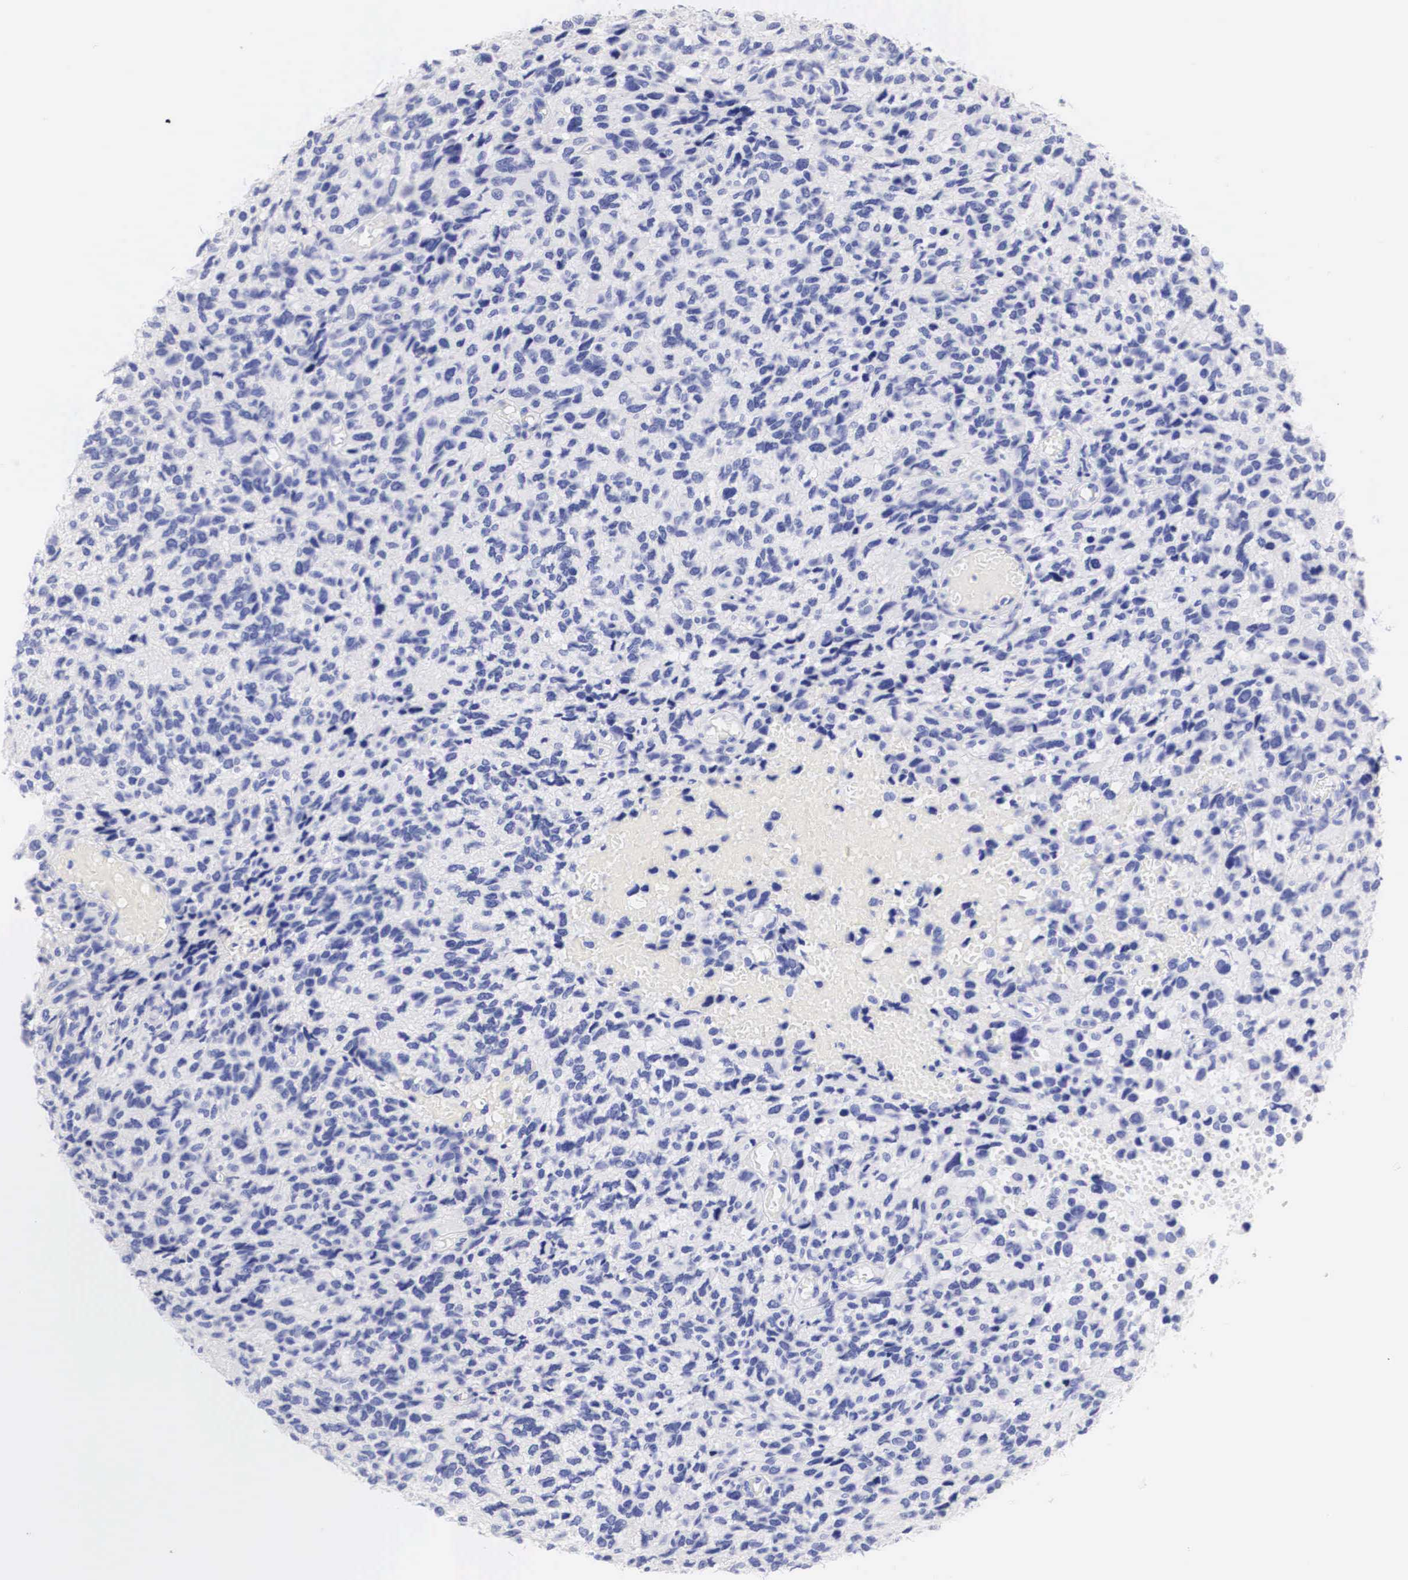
{"staining": {"intensity": "negative", "quantity": "none", "location": "none"}, "tissue": "glioma", "cell_type": "Tumor cells", "image_type": "cancer", "snomed": [{"axis": "morphology", "description": "Glioma, malignant, High grade"}, {"axis": "topography", "description": "Brain"}], "caption": "Human glioma stained for a protein using immunohistochemistry displays no expression in tumor cells.", "gene": "ERBB2", "patient": {"sex": "male", "age": 77}}